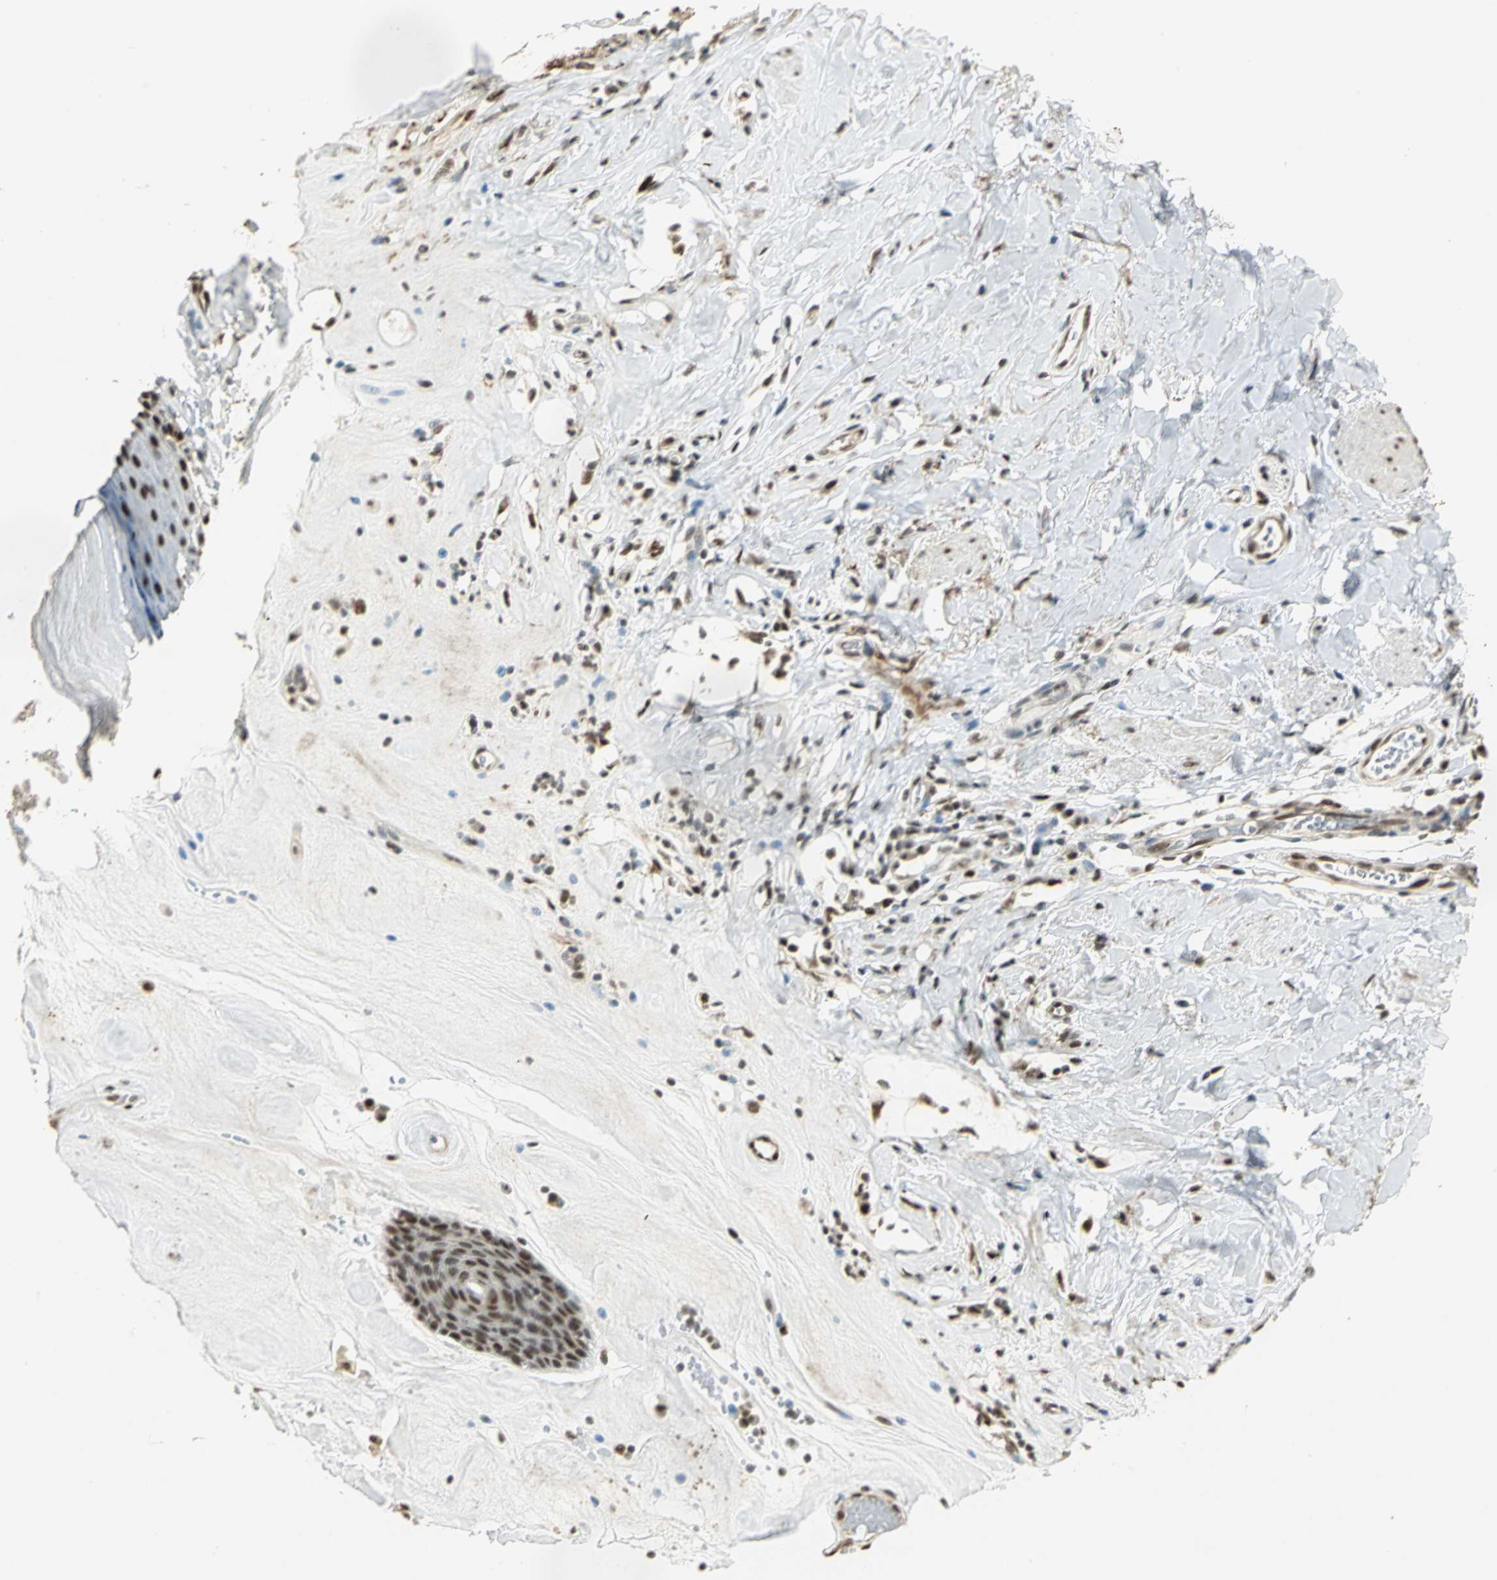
{"staining": {"intensity": "moderate", "quantity": ">75%", "location": "nuclear"}, "tissue": "skin", "cell_type": "Epidermal cells", "image_type": "normal", "snomed": [{"axis": "morphology", "description": "Normal tissue, NOS"}, {"axis": "morphology", "description": "Inflammation, NOS"}, {"axis": "topography", "description": "Vulva"}], "caption": "A brown stain highlights moderate nuclear expression of a protein in epidermal cells of normal skin.", "gene": "DDX5", "patient": {"sex": "female", "age": 84}}